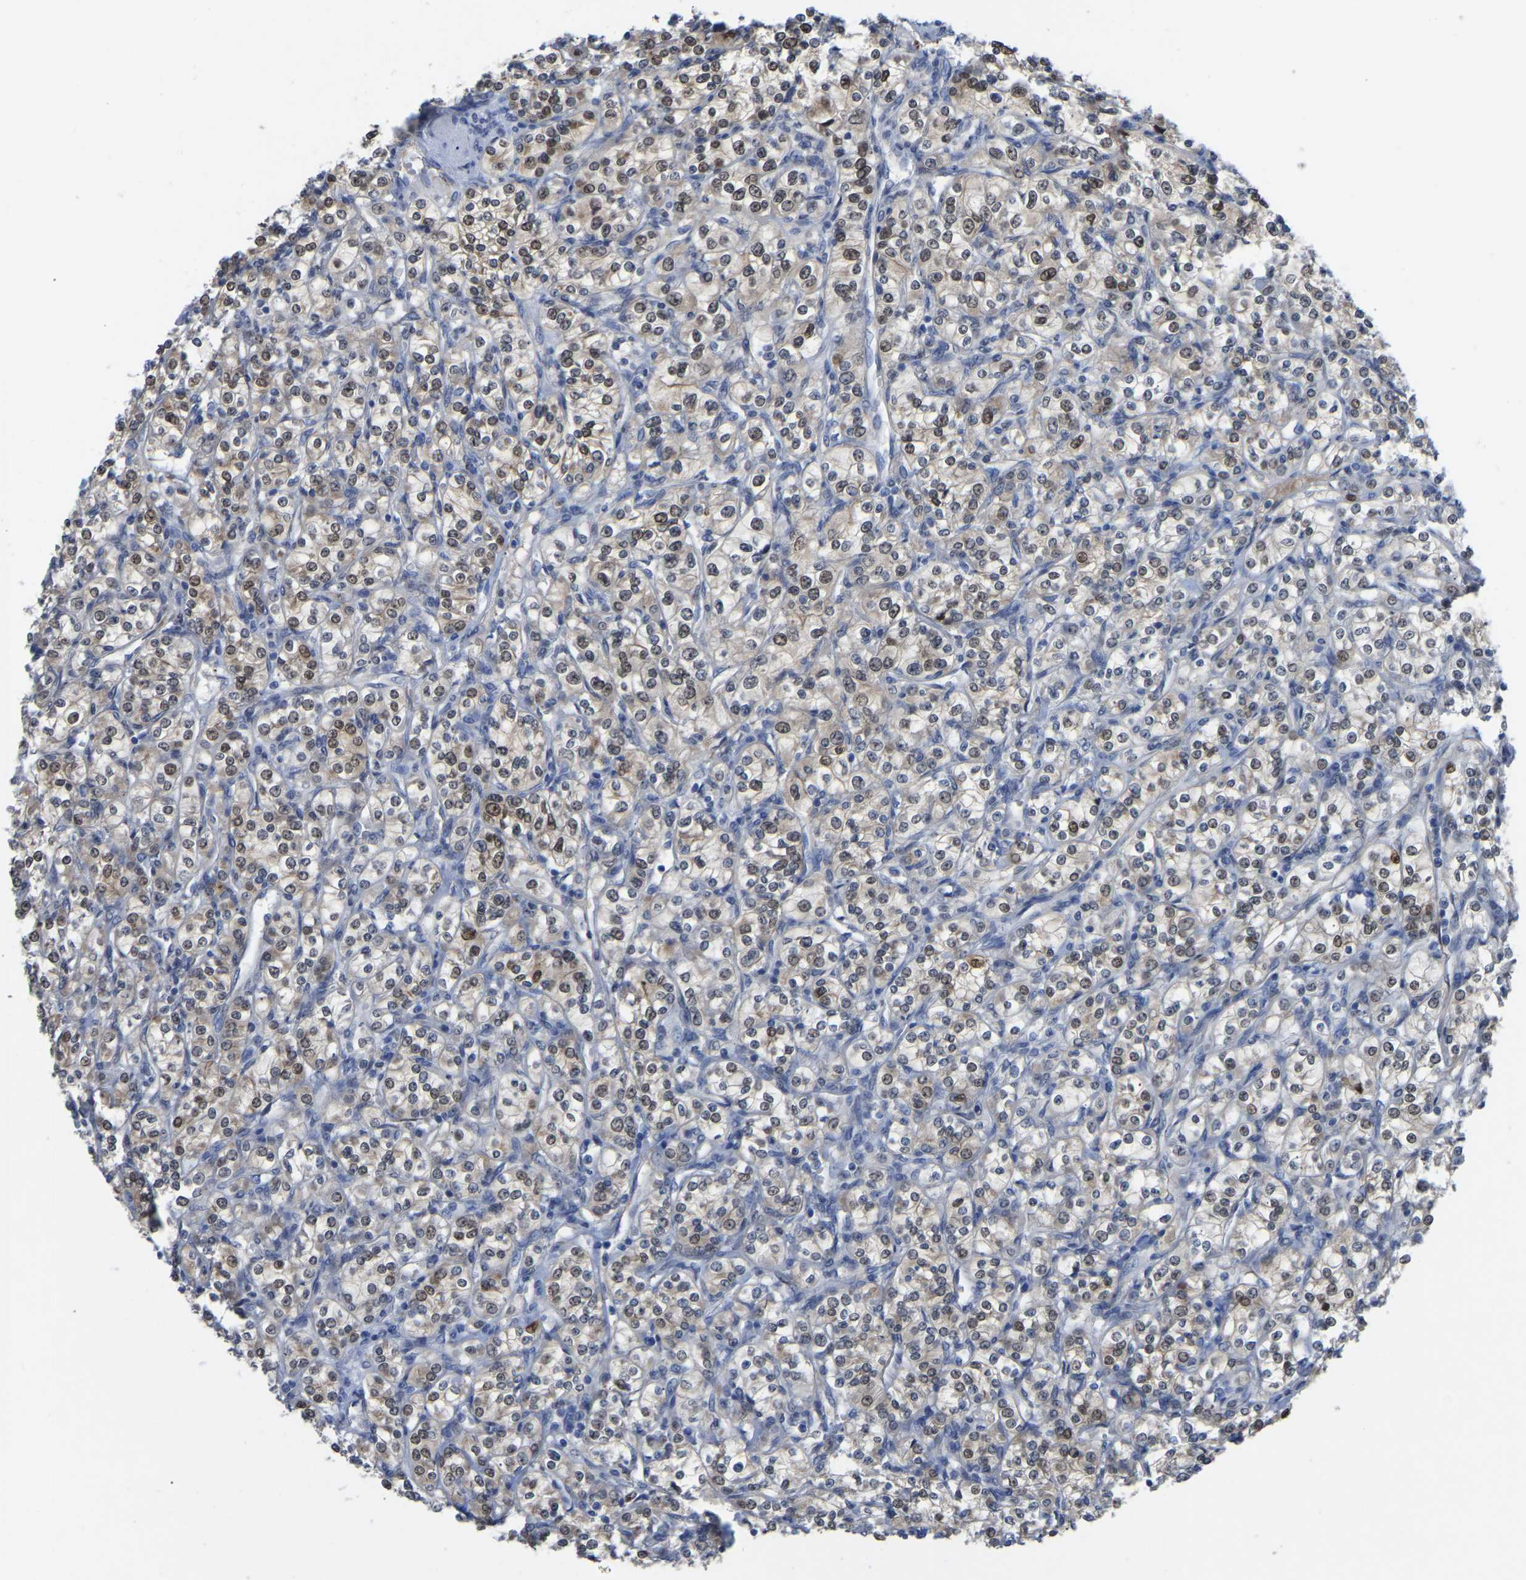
{"staining": {"intensity": "moderate", "quantity": "25%-75%", "location": "nuclear"}, "tissue": "renal cancer", "cell_type": "Tumor cells", "image_type": "cancer", "snomed": [{"axis": "morphology", "description": "Adenocarcinoma, NOS"}, {"axis": "topography", "description": "Kidney"}], "caption": "Tumor cells display medium levels of moderate nuclear expression in approximately 25%-75% of cells in renal adenocarcinoma. (DAB (3,3'-diaminobenzidine) = brown stain, brightfield microscopy at high magnification).", "gene": "KLRG2", "patient": {"sex": "male", "age": 77}}